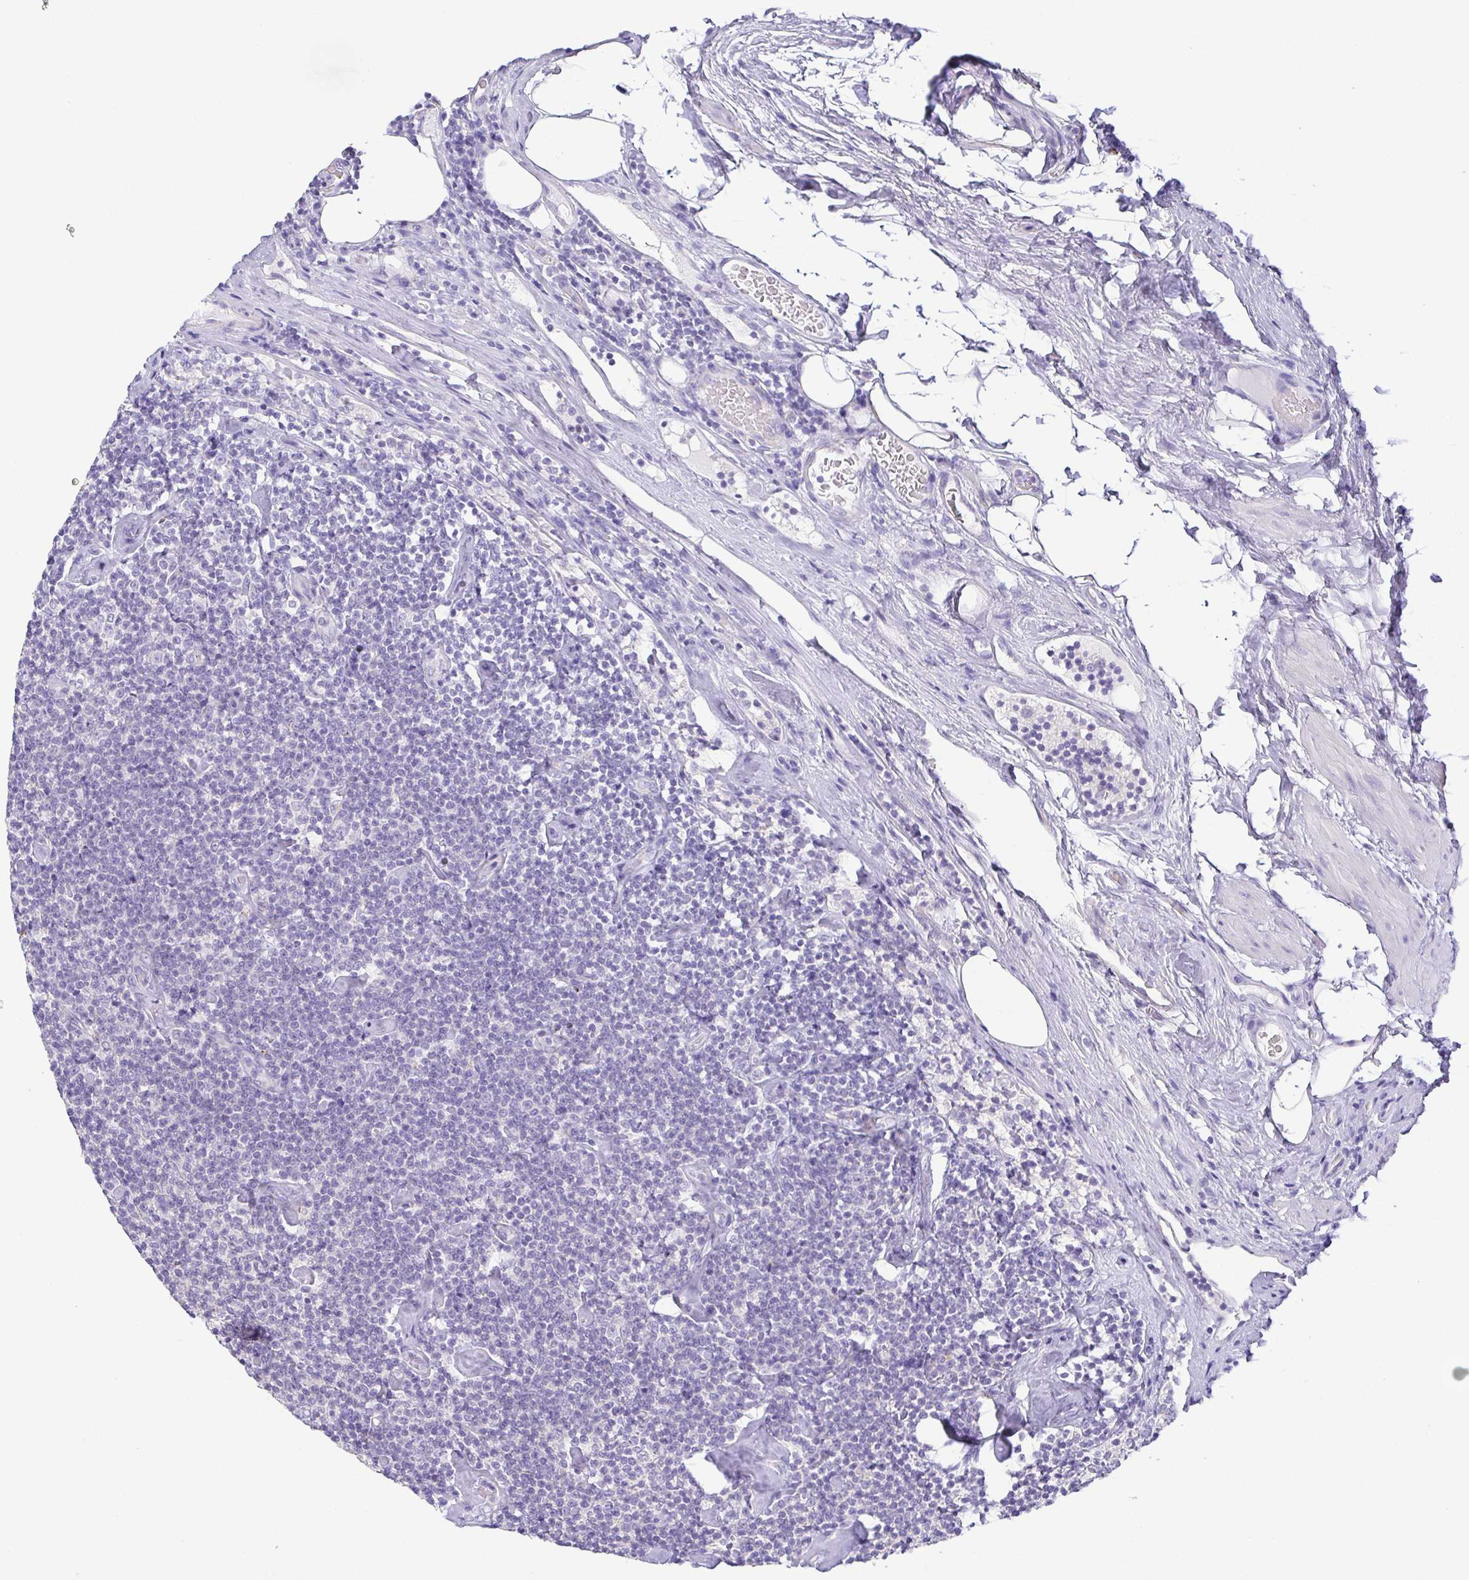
{"staining": {"intensity": "negative", "quantity": "none", "location": "none"}, "tissue": "lymphoma", "cell_type": "Tumor cells", "image_type": "cancer", "snomed": [{"axis": "morphology", "description": "Malignant lymphoma, non-Hodgkin's type, Low grade"}, {"axis": "topography", "description": "Lymph node"}], "caption": "DAB (3,3'-diaminobenzidine) immunohistochemical staining of human low-grade malignant lymphoma, non-Hodgkin's type exhibits no significant positivity in tumor cells.", "gene": "PKDREJ", "patient": {"sex": "male", "age": 81}}